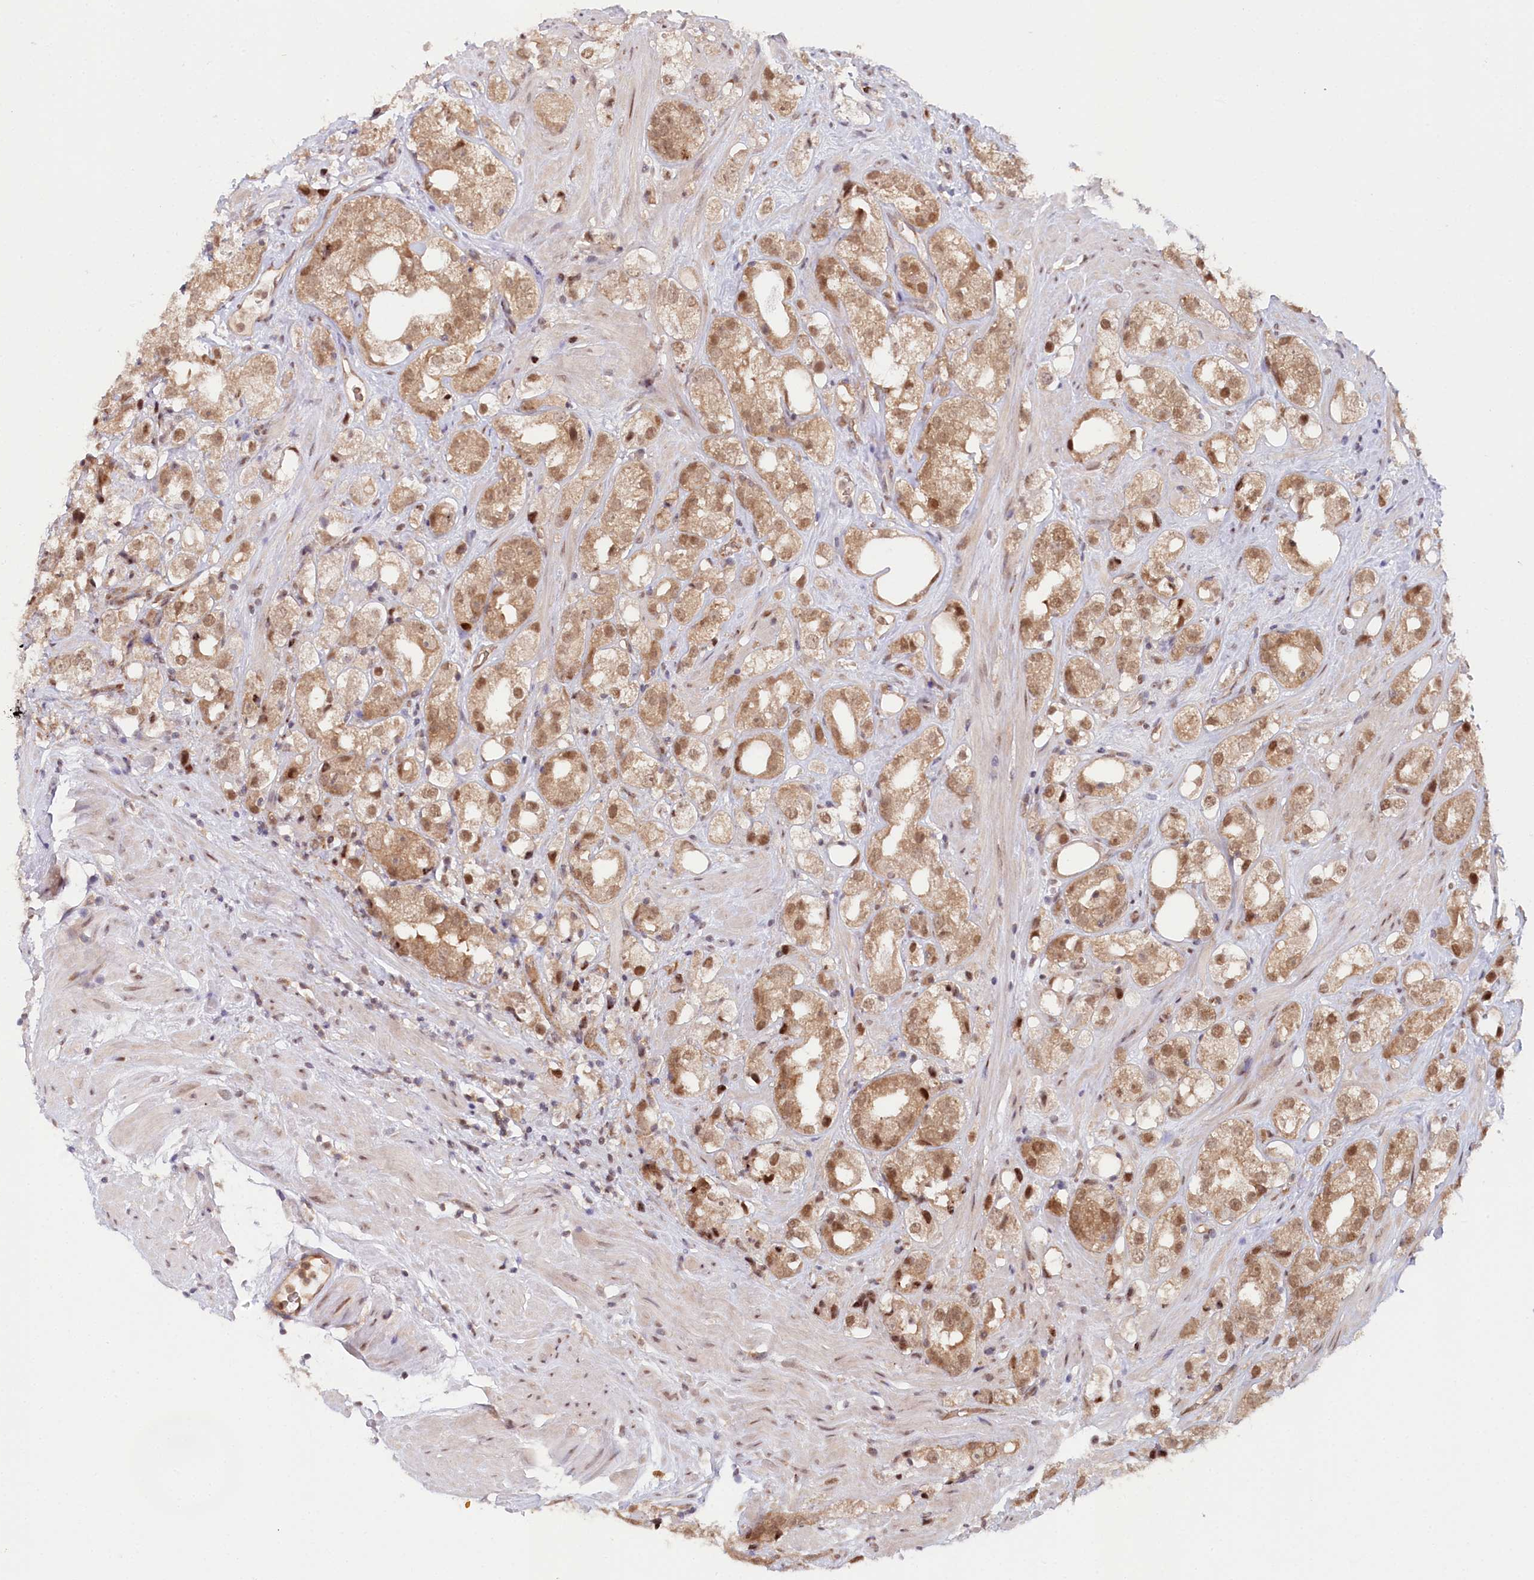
{"staining": {"intensity": "moderate", "quantity": ">75%", "location": "cytoplasmic/membranous,nuclear"}, "tissue": "prostate cancer", "cell_type": "Tumor cells", "image_type": "cancer", "snomed": [{"axis": "morphology", "description": "Adenocarcinoma, NOS"}, {"axis": "topography", "description": "Prostate"}], "caption": "IHC of adenocarcinoma (prostate) reveals medium levels of moderate cytoplasmic/membranous and nuclear staining in approximately >75% of tumor cells.", "gene": "CCDC65", "patient": {"sex": "male", "age": 79}}